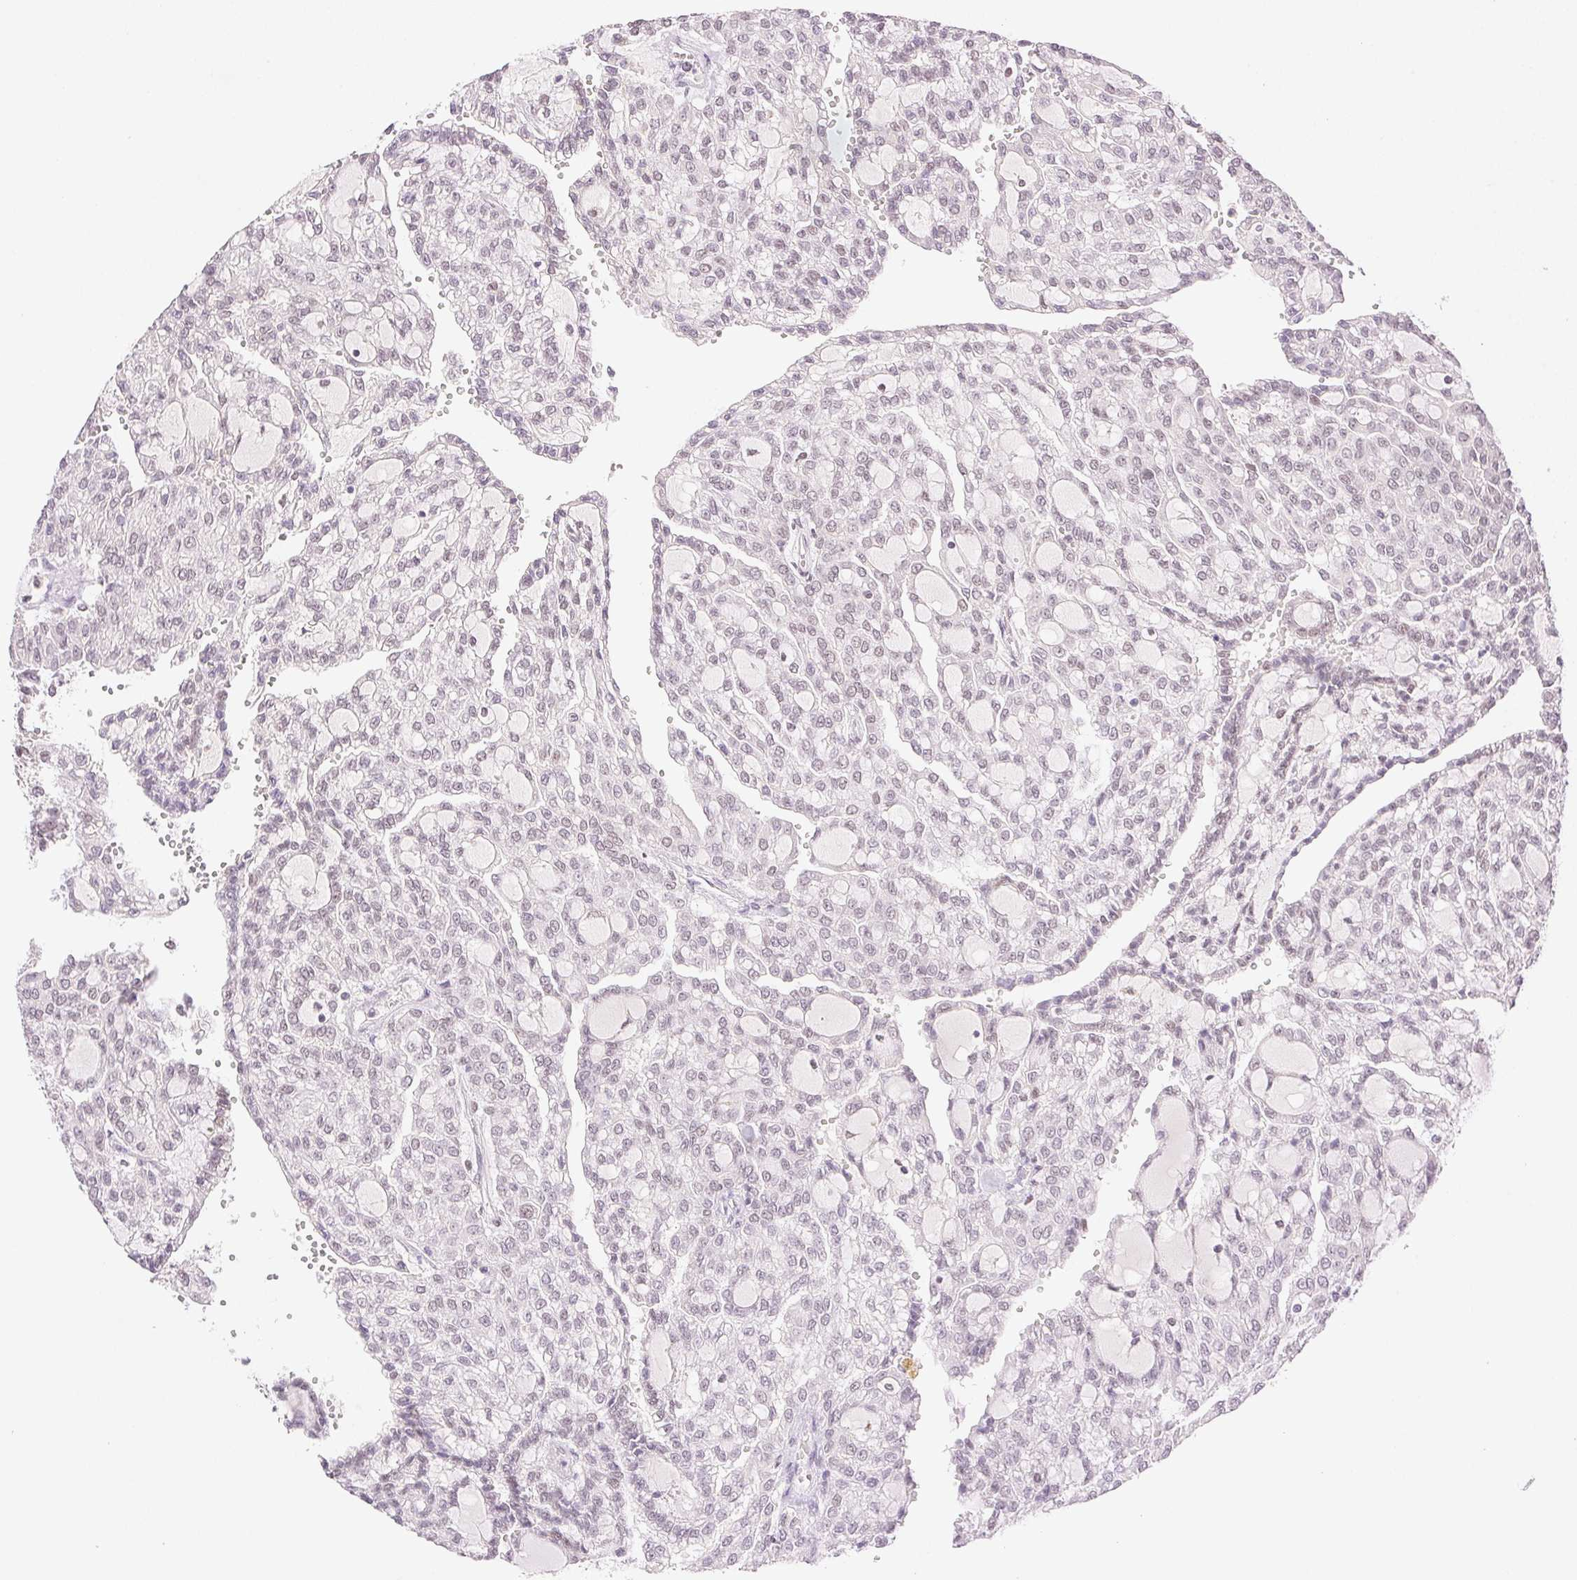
{"staining": {"intensity": "negative", "quantity": "none", "location": "none"}, "tissue": "renal cancer", "cell_type": "Tumor cells", "image_type": "cancer", "snomed": [{"axis": "morphology", "description": "Adenocarcinoma, NOS"}, {"axis": "topography", "description": "Kidney"}], "caption": "There is no significant expression in tumor cells of renal cancer.", "gene": "H2AZ2", "patient": {"sex": "male", "age": 63}}